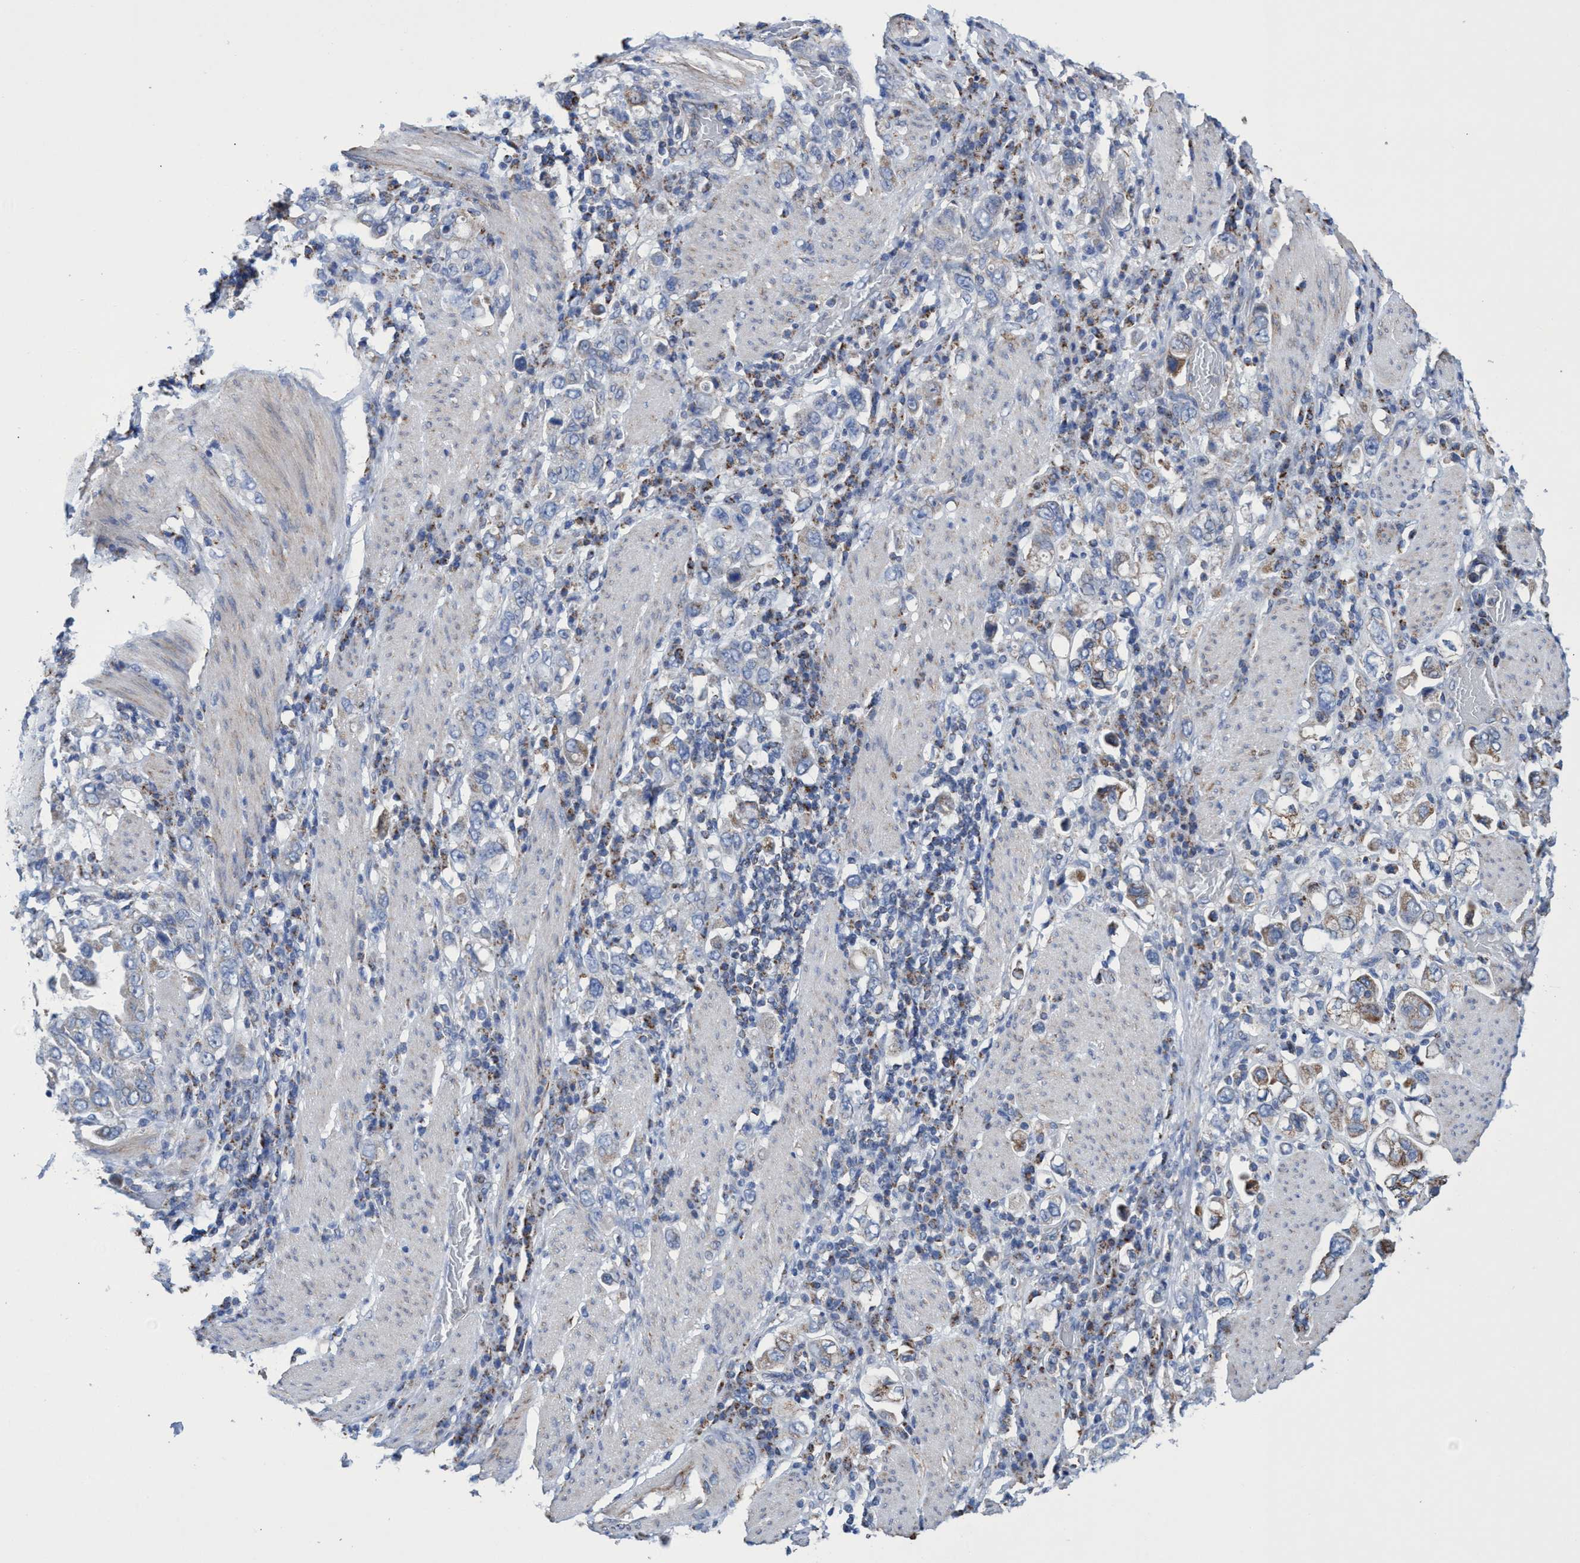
{"staining": {"intensity": "moderate", "quantity": "<25%", "location": "cytoplasmic/membranous"}, "tissue": "stomach cancer", "cell_type": "Tumor cells", "image_type": "cancer", "snomed": [{"axis": "morphology", "description": "Adenocarcinoma, NOS"}, {"axis": "topography", "description": "Stomach, upper"}], "caption": "A histopathology image showing moderate cytoplasmic/membranous staining in approximately <25% of tumor cells in stomach cancer (adenocarcinoma), as visualized by brown immunohistochemical staining.", "gene": "ZNF750", "patient": {"sex": "male", "age": 62}}